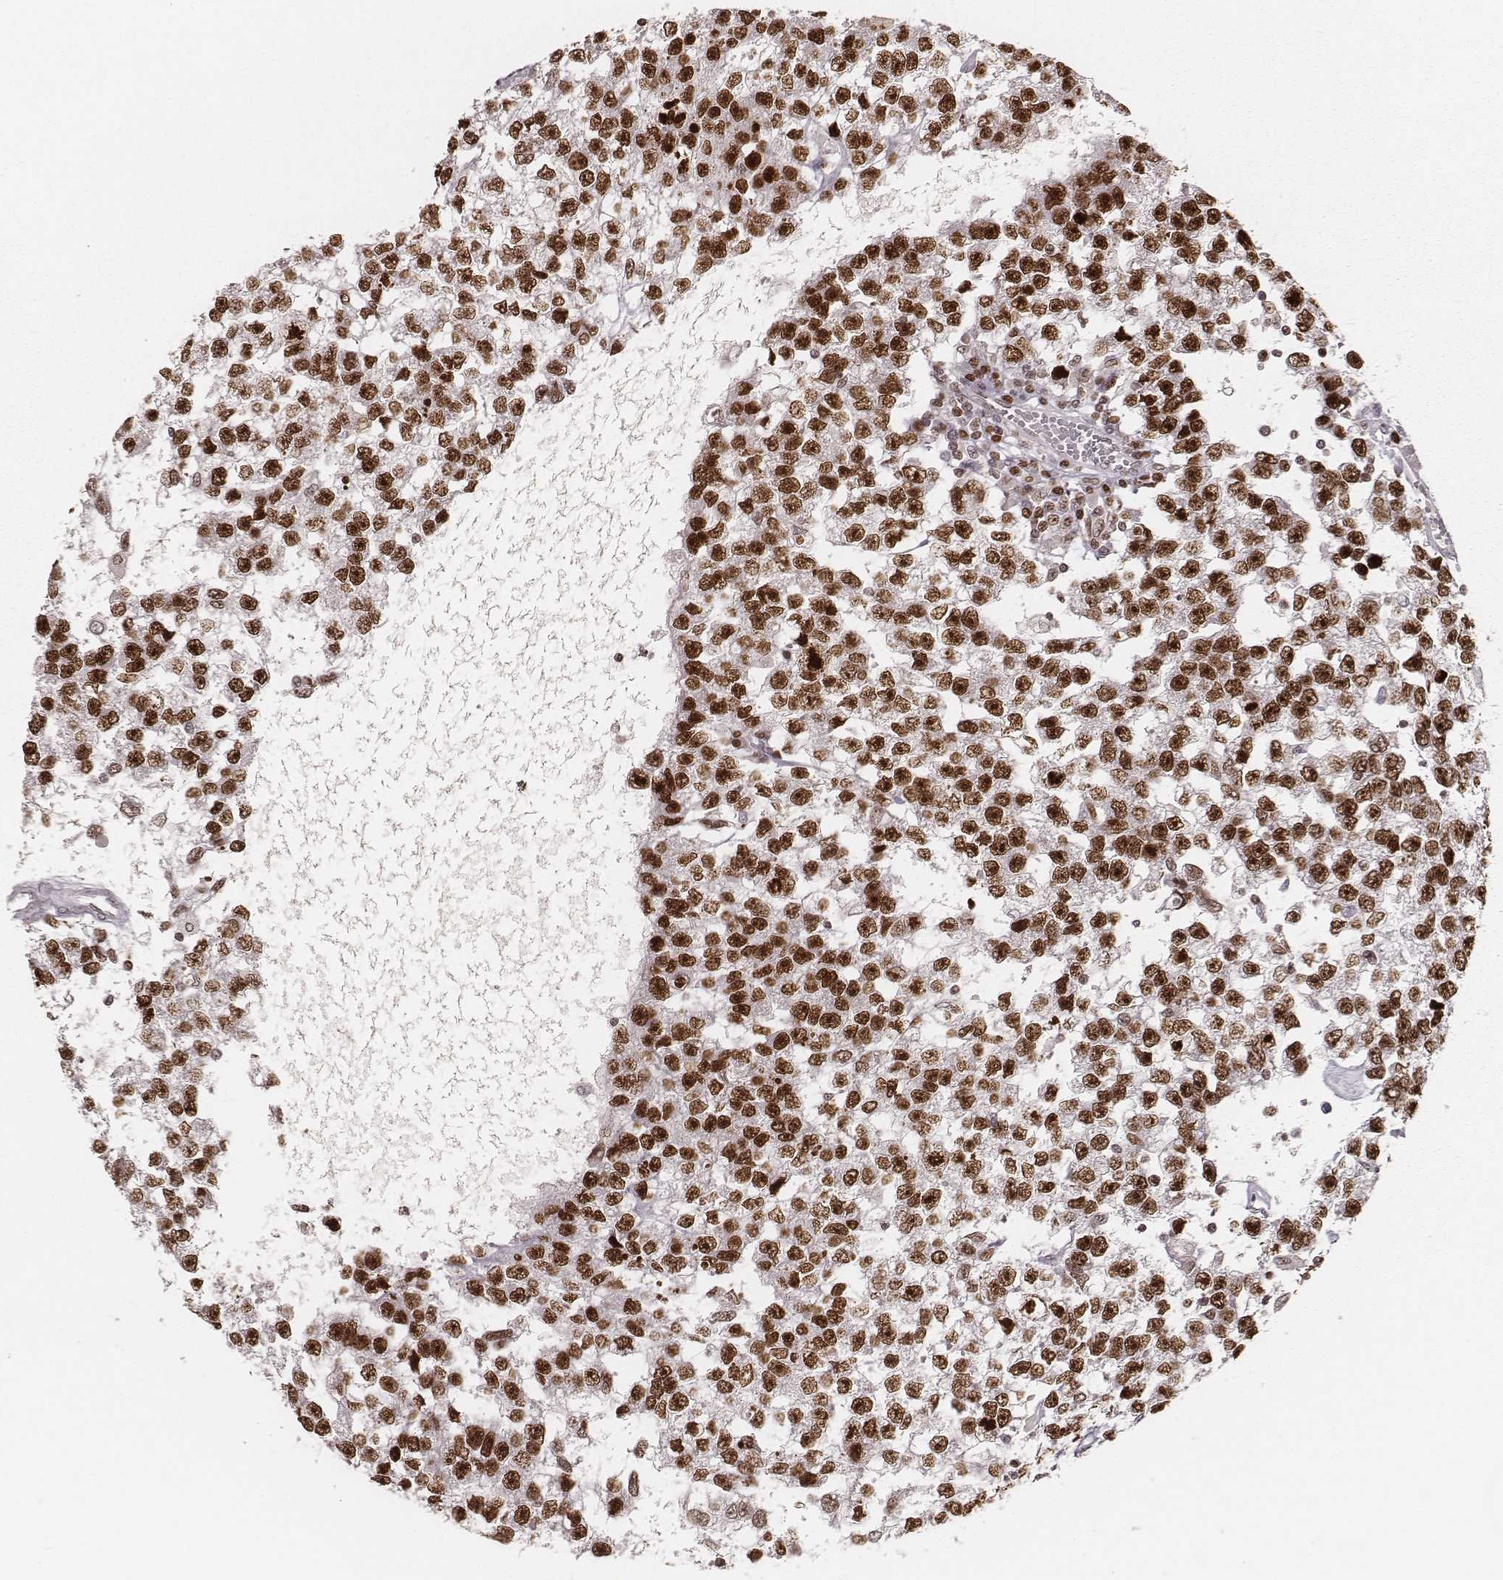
{"staining": {"intensity": "strong", "quantity": ">75%", "location": "nuclear"}, "tissue": "testis cancer", "cell_type": "Tumor cells", "image_type": "cancer", "snomed": [{"axis": "morphology", "description": "Seminoma, NOS"}, {"axis": "topography", "description": "Testis"}], "caption": "High-magnification brightfield microscopy of testis seminoma stained with DAB (brown) and counterstained with hematoxylin (blue). tumor cells exhibit strong nuclear staining is present in about>75% of cells. (brown staining indicates protein expression, while blue staining denotes nuclei).", "gene": "PARP1", "patient": {"sex": "male", "age": 34}}